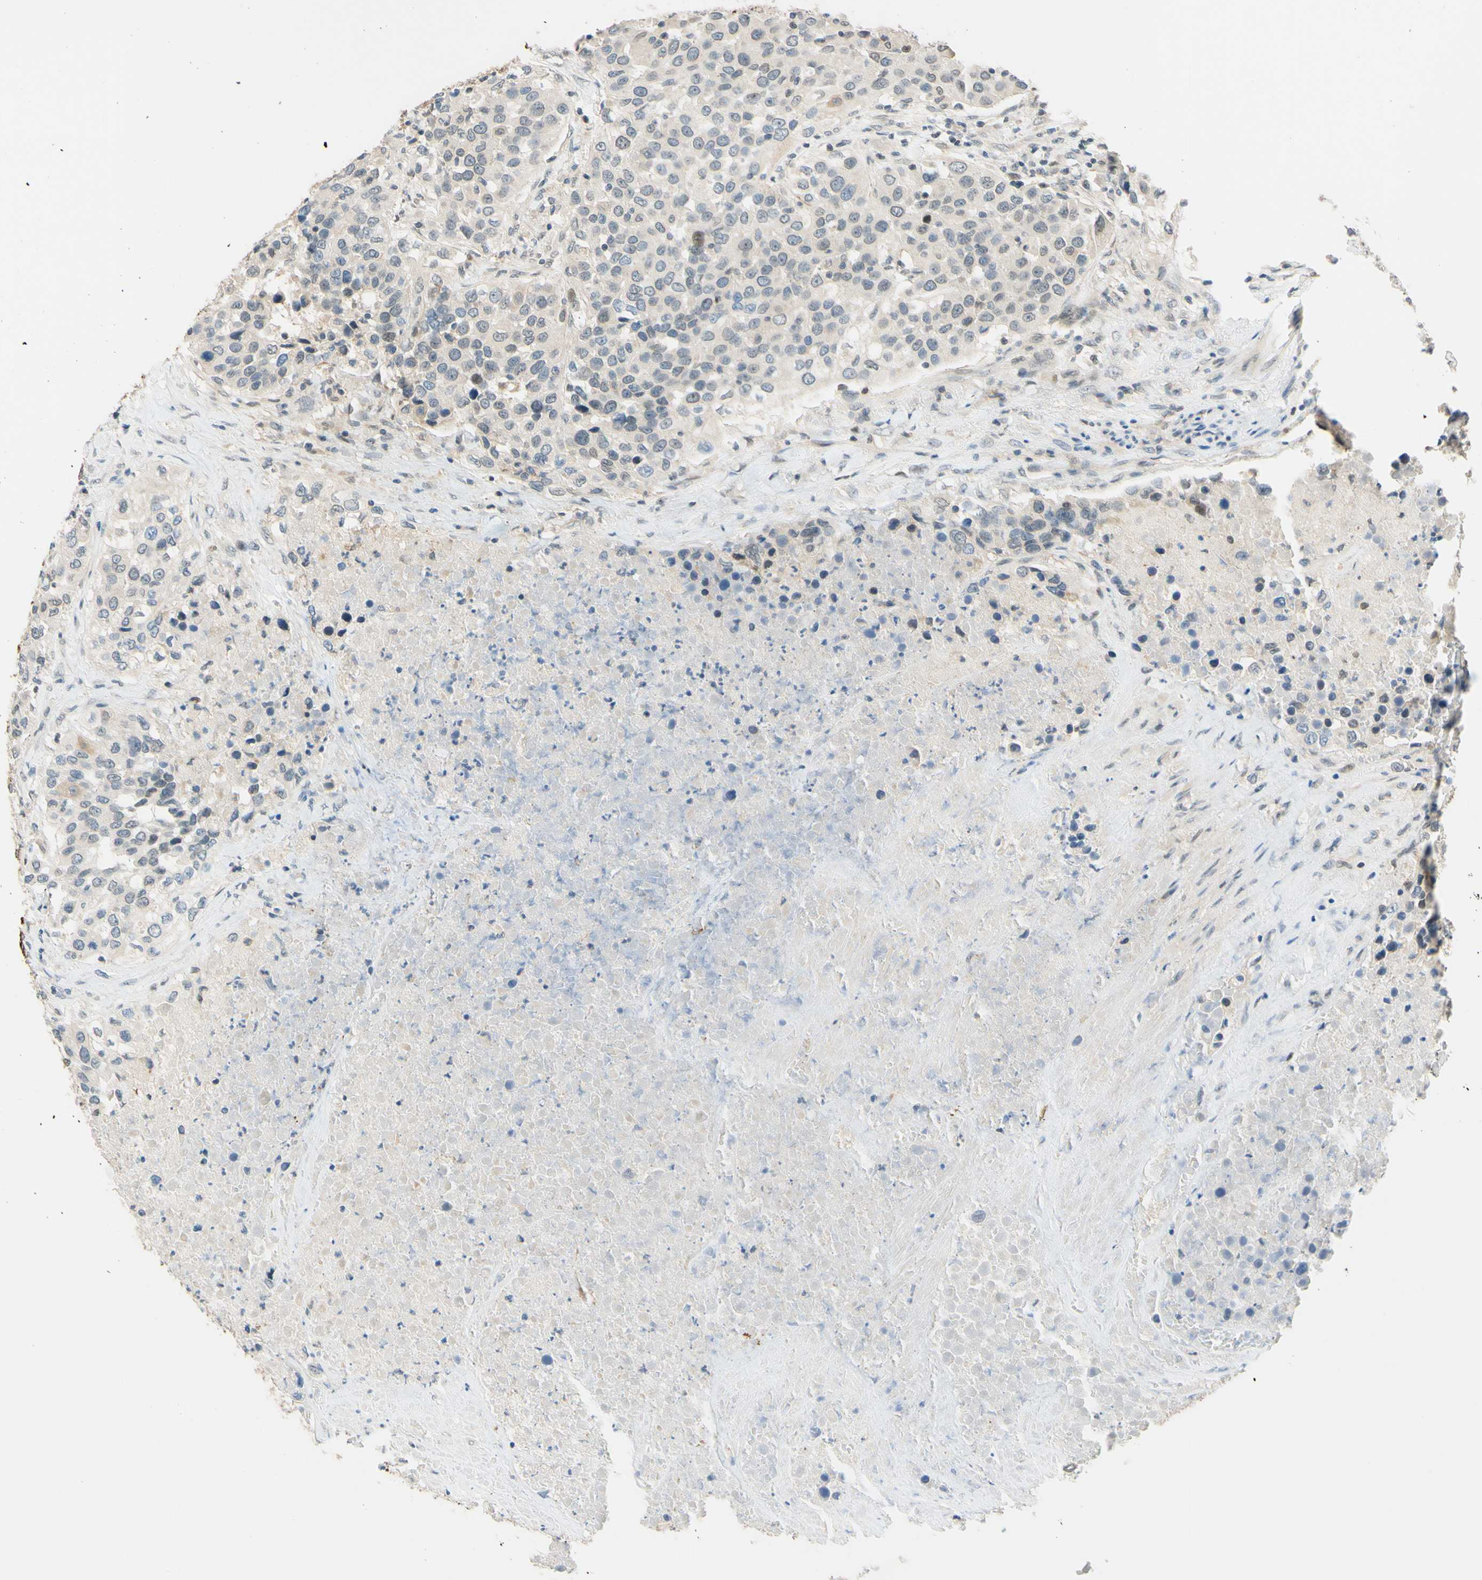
{"staining": {"intensity": "weak", "quantity": "<25%", "location": "nuclear"}, "tissue": "urothelial cancer", "cell_type": "Tumor cells", "image_type": "cancer", "snomed": [{"axis": "morphology", "description": "Urothelial carcinoma, High grade"}, {"axis": "topography", "description": "Urinary bladder"}], "caption": "Micrograph shows no significant protein expression in tumor cells of high-grade urothelial carcinoma.", "gene": "C2CD2L", "patient": {"sex": "female", "age": 80}}